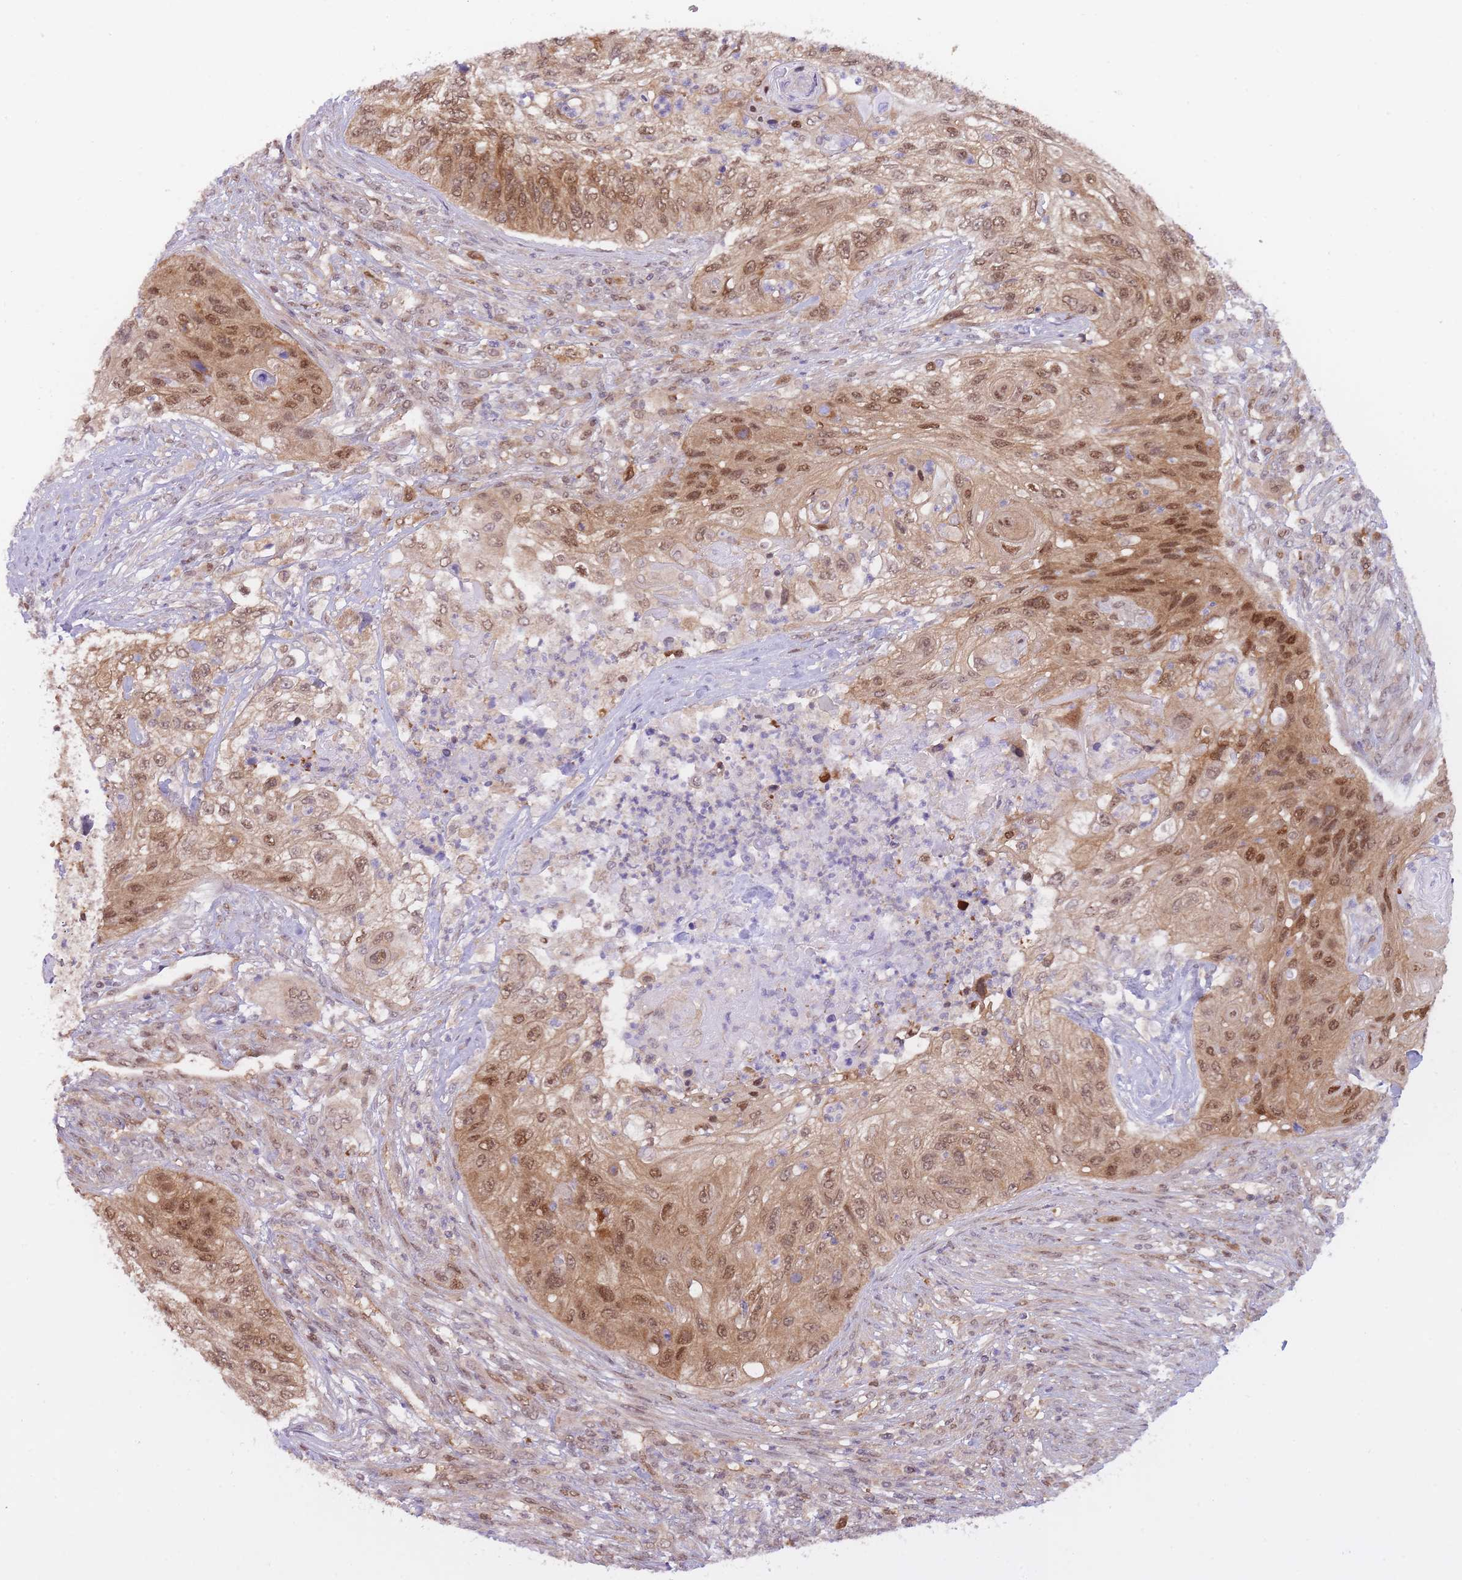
{"staining": {"intensity": "moderate", "quantity": ">75%", "location": "cytoplasmic/membranous,nuclear"}, "tissue": "urothelial cancer", "cell_type": "Tumor cells", "image_type": "cancer", "snomed": [{"axis": "morphology", "description": "Urothelial carcinoma, High grade"}, {"axis": "topography", "description": "Urinary bladder"}], "caption": "A brown stain highlights moderate cytoplasmic/membranous and nuclear positivity of a protein in human urothelial cancer tumor cells.", "gene": "NSFL1C", "patient": {"sex": "female", "age": 60}}